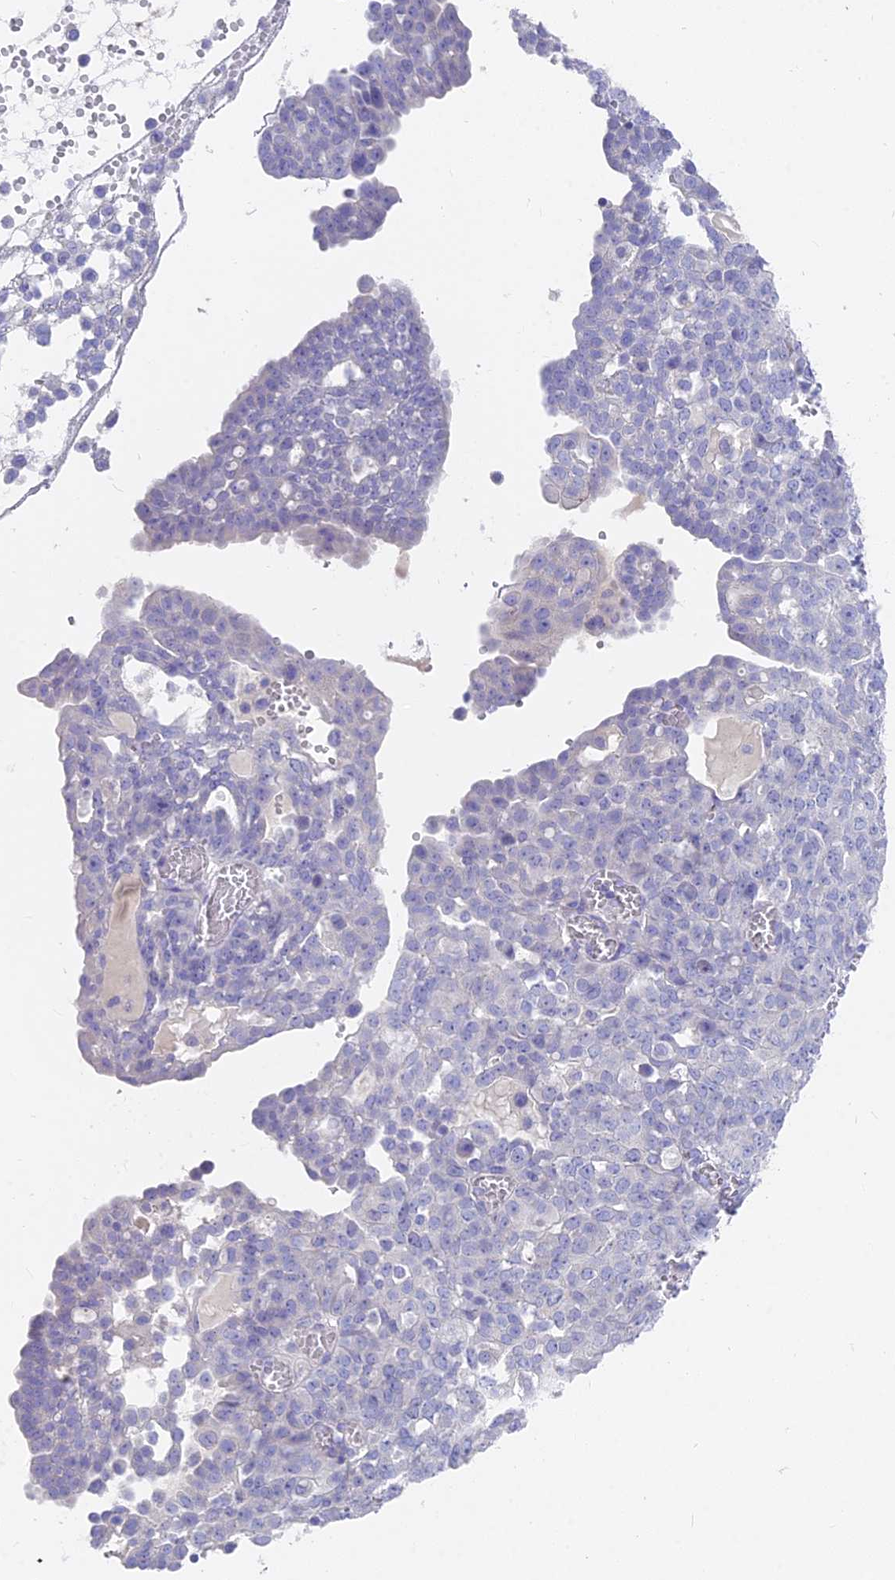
{"staining": {"intensity": "negative", "quantity": "none", "location": "none"}, "tissue": "ovarian cancer", "cell_type": "Tumor cells", "image_type": "cancer", "snomed": [{"axis": "morphology", "description": "Cystadenocarcinoma, serous, NOS"}, {"axis": "topography", "description": "Soft tissue"}, {"axis": "topography", "description": "Ovary"}], "caption": "DAB (3,3'-diaminobenzidine) immunohistochemical staining of serous cystadenocarcinoma (ovarian) demonstrates no significant expression in tumor cells.", "gene": "FAM168B", "patient": {"sex": "female", "age": 57}}